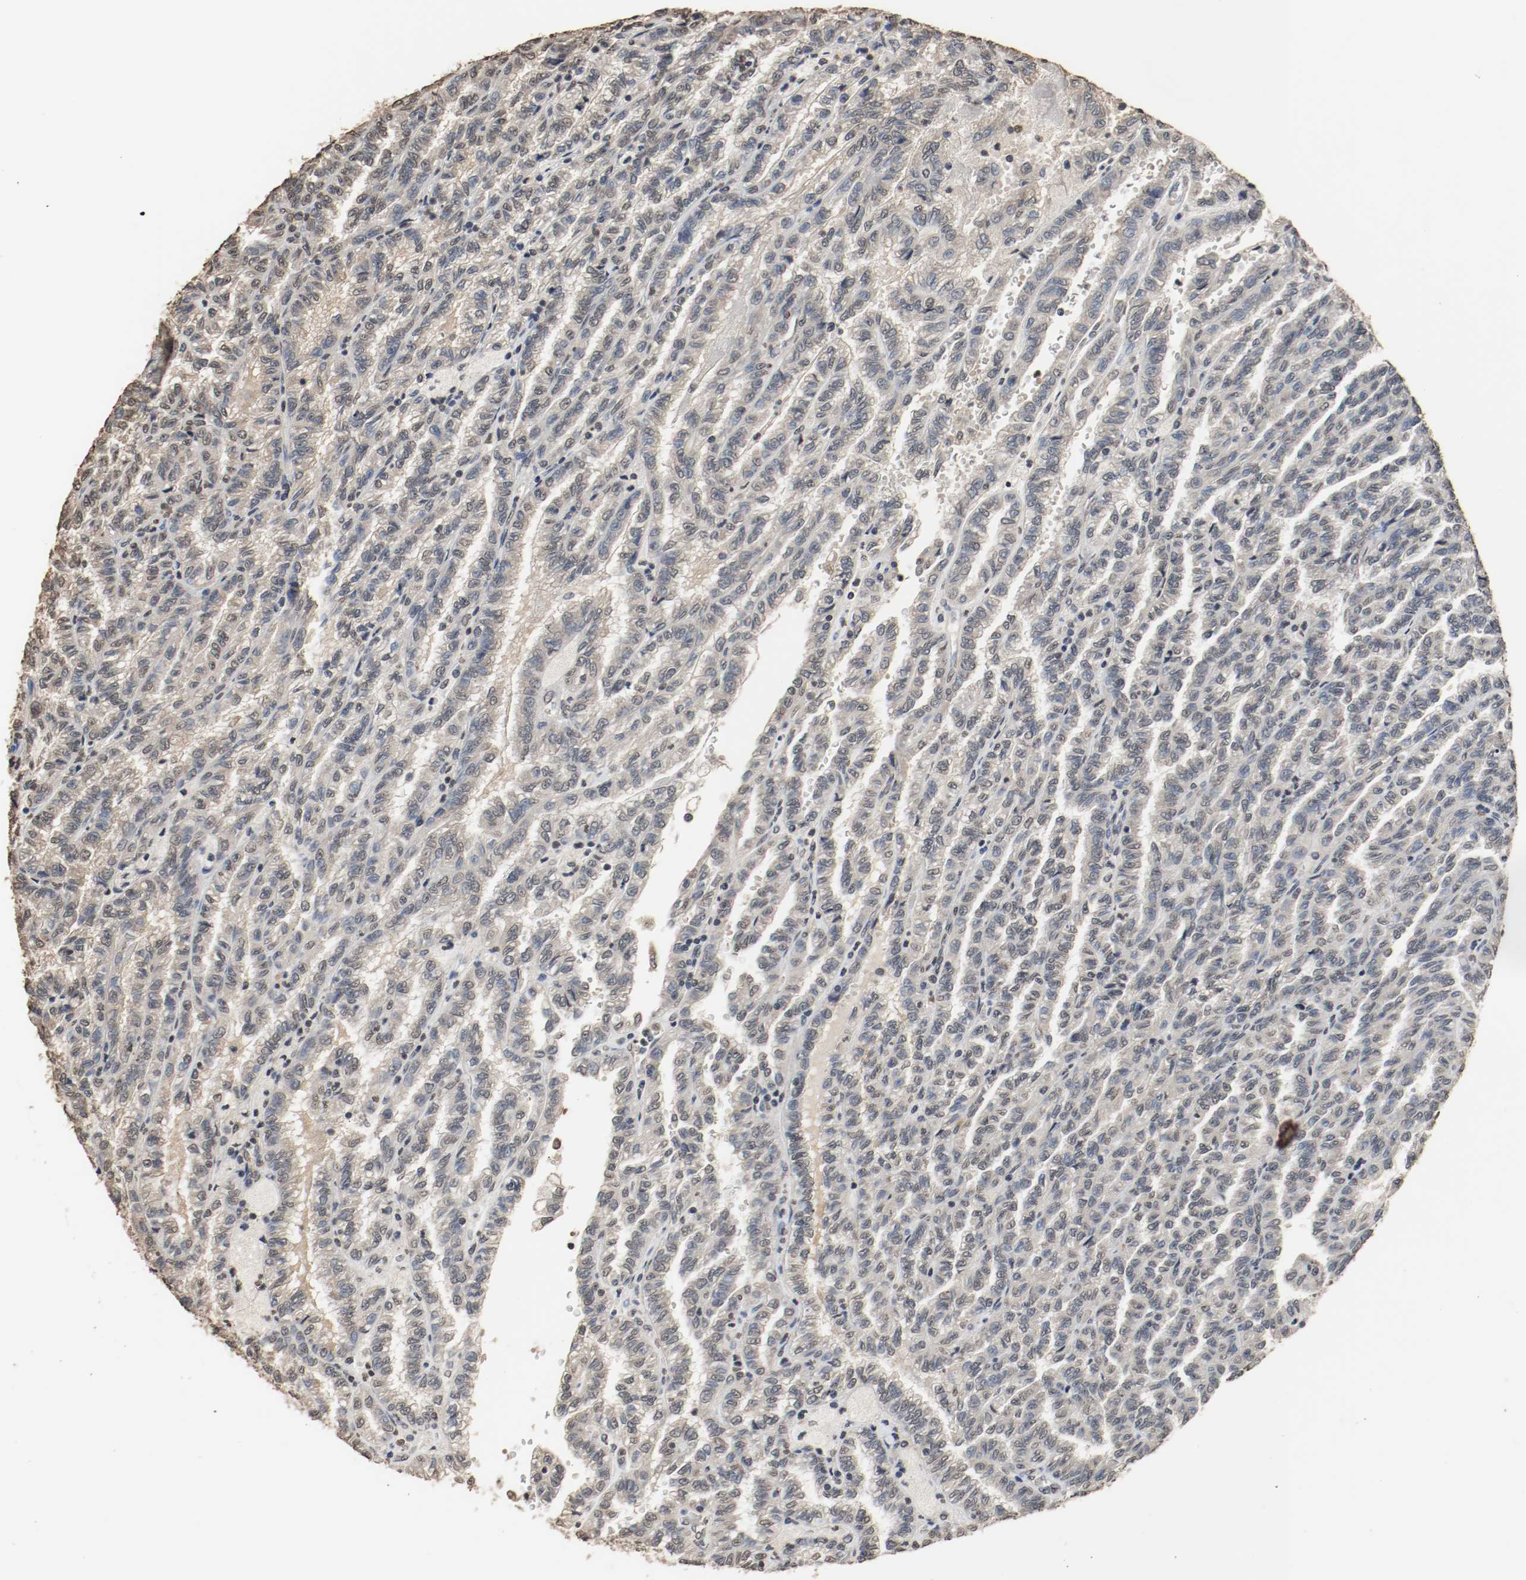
{"staining": {"intensity": "negative", "quantity": "none", "location": "none"}, "tissue": "renal cancer", "cell_type": "Tumor cells", "image_type": "cancer", "snomed": [{"axis": "morphology", "description": "Inflammation, NOS"}, {"axis": "morphology", "description": "Adenocarcinoma, NOS"}, {"axis": "topography", "description": "Kidney"}], "caption": "An image of renal cancer stained for a protein exhibits no brown staining in tumor cells. (DAB (3,3'-diaminobenzidine) immunohistochemistry, high magnification).", "gene": "RTN4", "patient": {"sex": "male", "age": 68}}